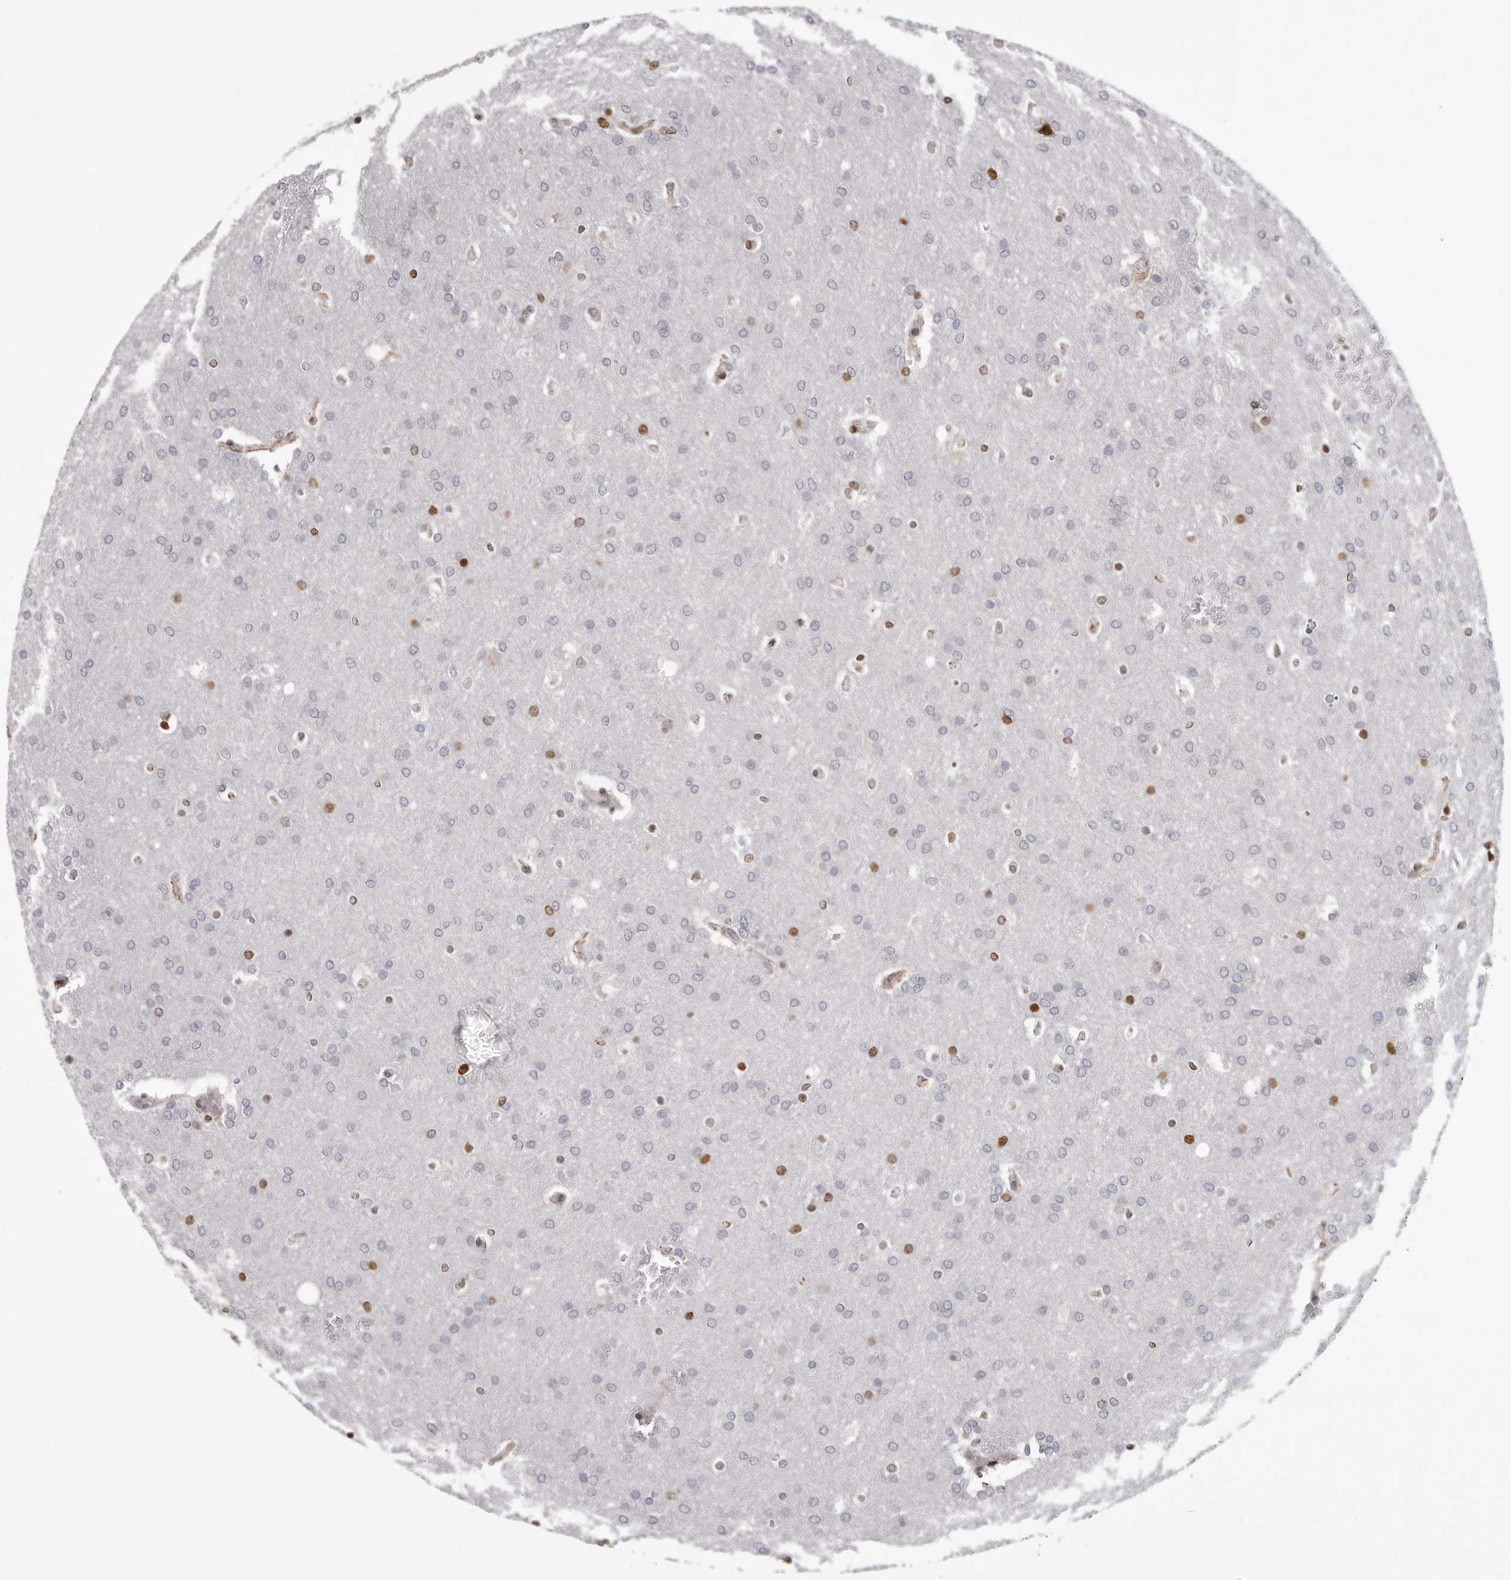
{"staining": {"intensity": "moderate", "quantity": "<25%", "location": "nuclear"}, "tissue": "glioma", "cell_type": "Tumor cells", "image_type": "cancer", "snomed": [{"axis": "morphology", "description": "Glioma, malignant, Low grade"}, {"axis": "topography", "description": "Brain"}], "caption": "An image showing moderate nuclear expression in approximately <25% of tumor cells in malignant low-grade glioma, as visualized by brown immunohistochemical staining.", "gene": "SRP19", "patient": {"sex": "female", "age": 37}}